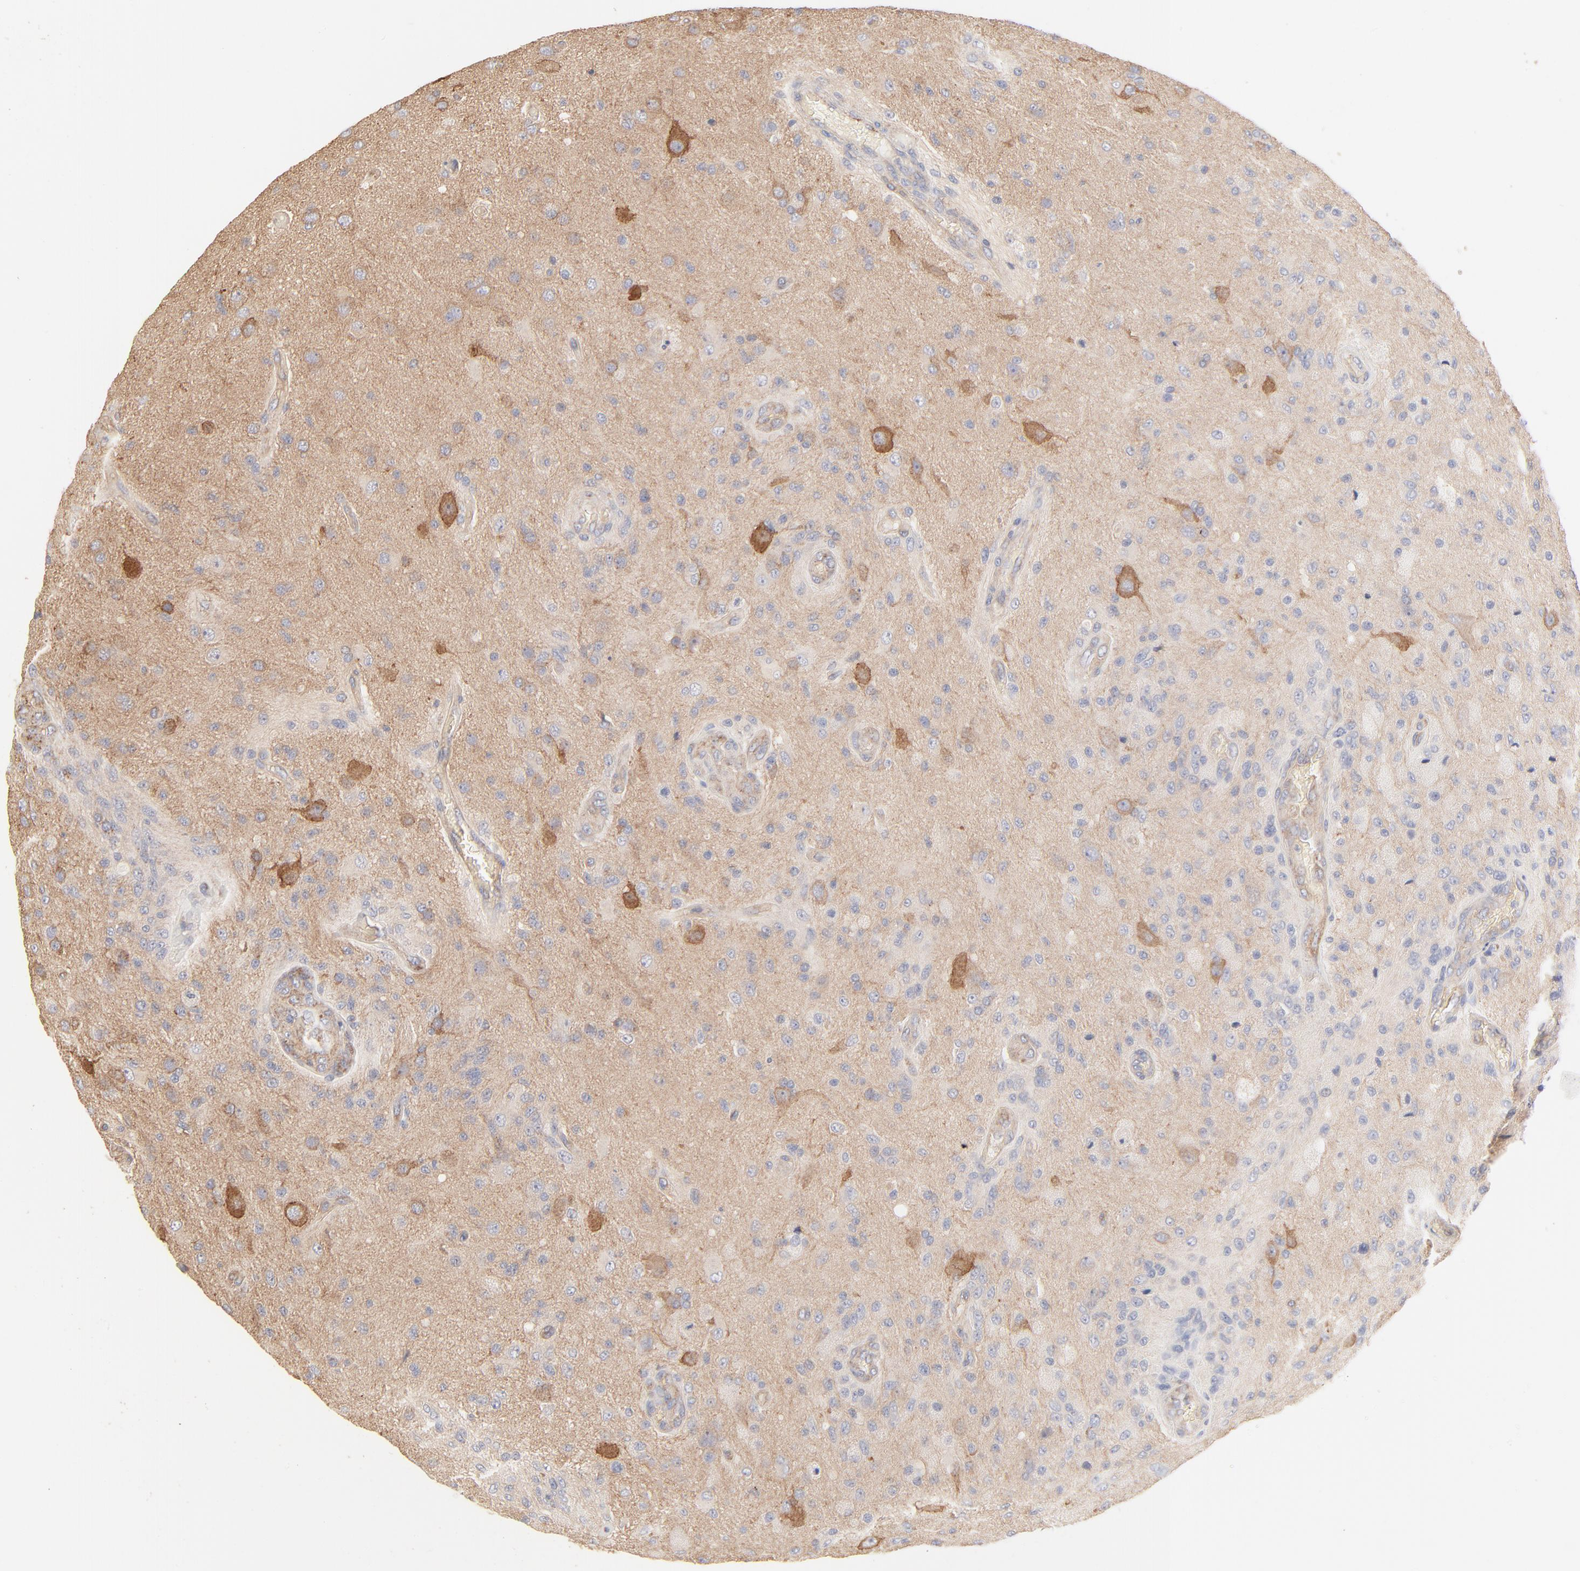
{"staining": {"intensity": "negative", "quantity": "none", "location": "none"}, "tissue": "glioma", "cell_type": "Tumor cells", "image_type": "cancer", "snomed": [{"axis": "morphology", "description": "Normal tissue, NOS"}, {"axis": "morphology", "description": "Glioma, malignant, High grade"}, {"axis": "topography", "description": "Cerebral cortex"}], "caption": "Micrograph shows no significant protein staining in tumor cells of glioma. (Immunohistochemistry, brightfield microscopy, high magnification).", "gene": "SPTB", "patient": {"sex": "male", "age": 77}}